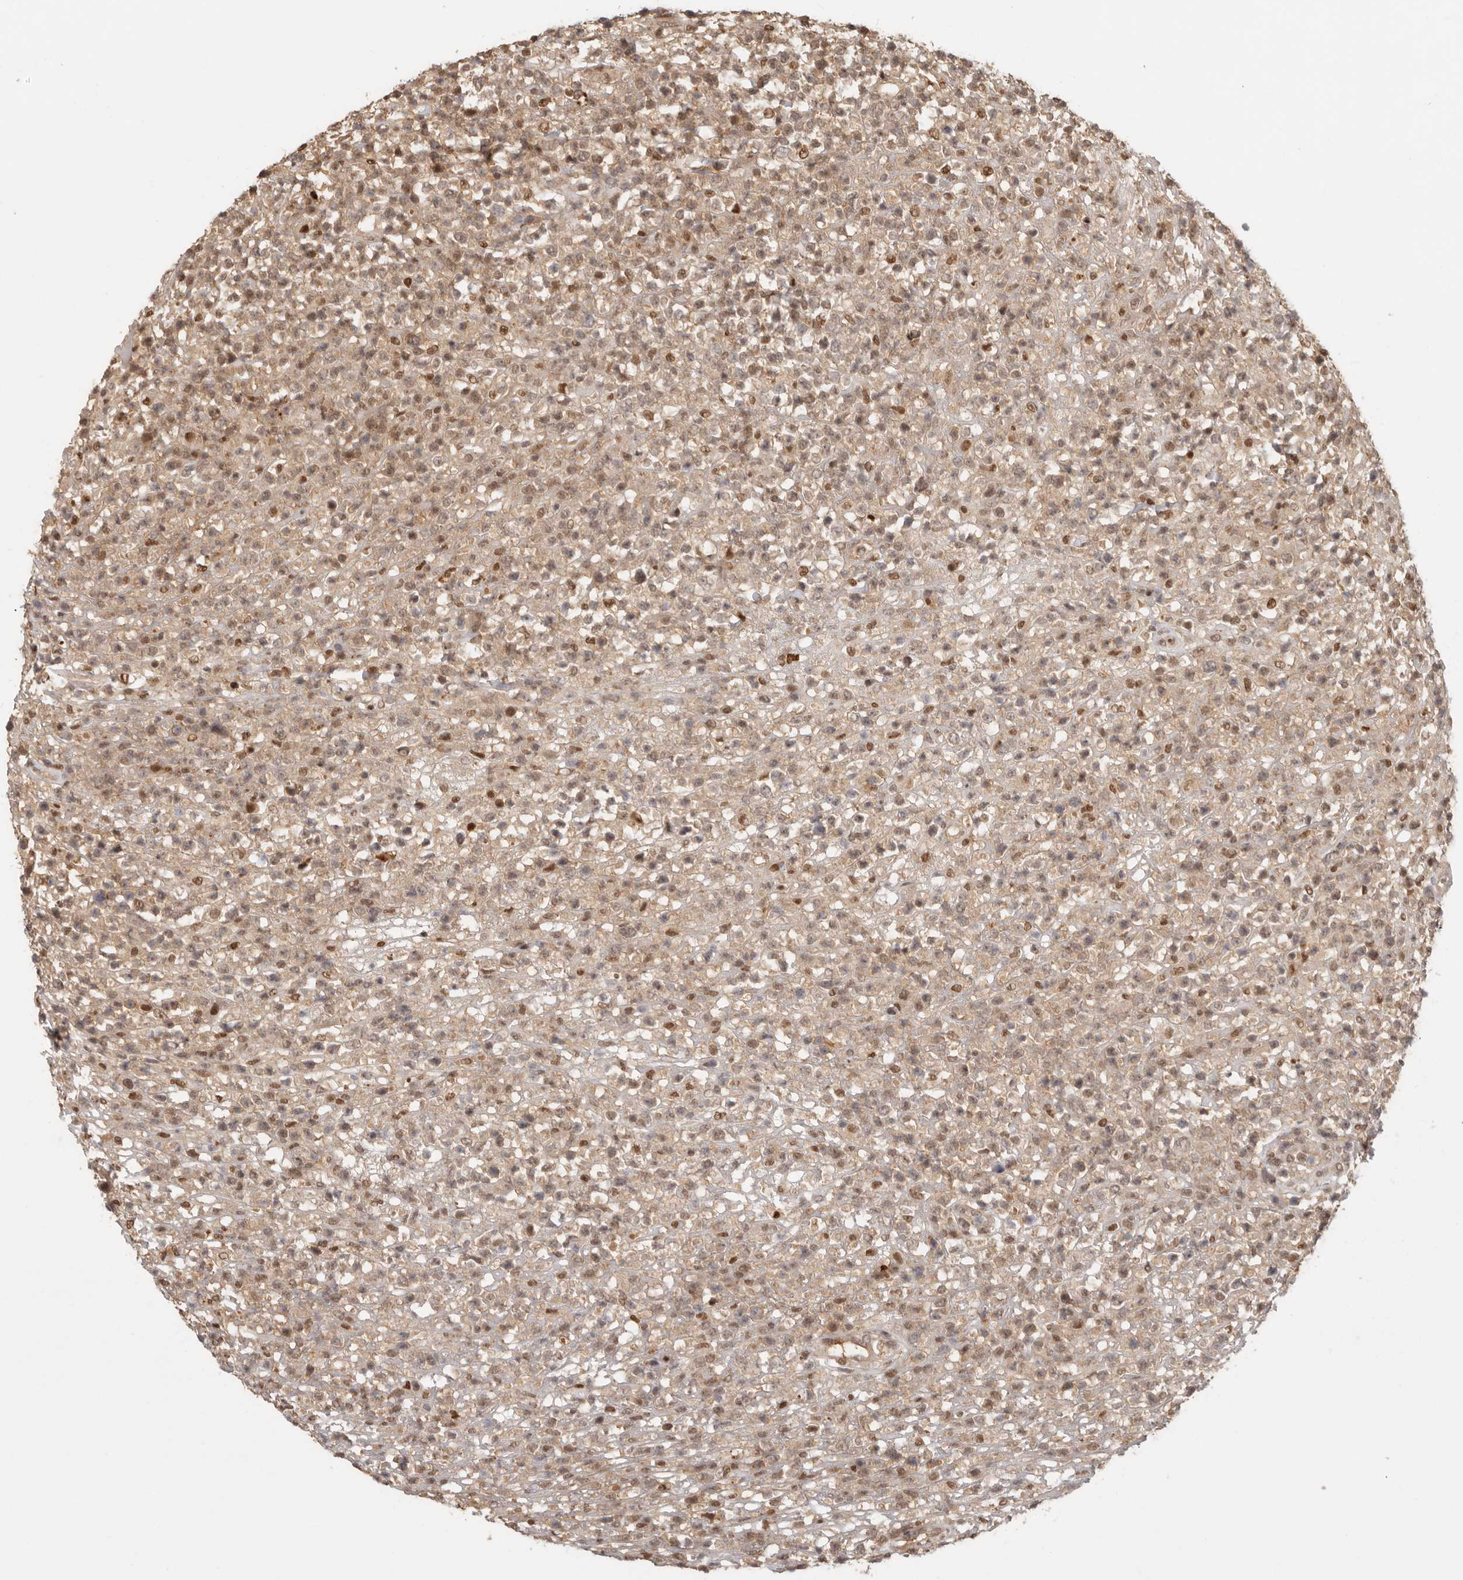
{"staining": {"intensity": "weak", "quantity": ">75%", "location": "cytoplasmic/membranous"}, "tissue": "lymphoma", "cell_type": "Tumor cells", "image_type": "cancer", "snomed": [{"axis": "morphology", "description": "Malignant lymphoma, non-Hodgkin's type, High grade"}, {"axis": "topography", "description": "Colon"}], "caption": "Immunohistochemical staining of human lymphoma displays low levels of weak cytoplasmic/membranous positivity in approximately >75% of tumor cells. Nuclei are stained in blue.", "gene": "PSMA5", "patient": {"sex": "female", "age": 53}}